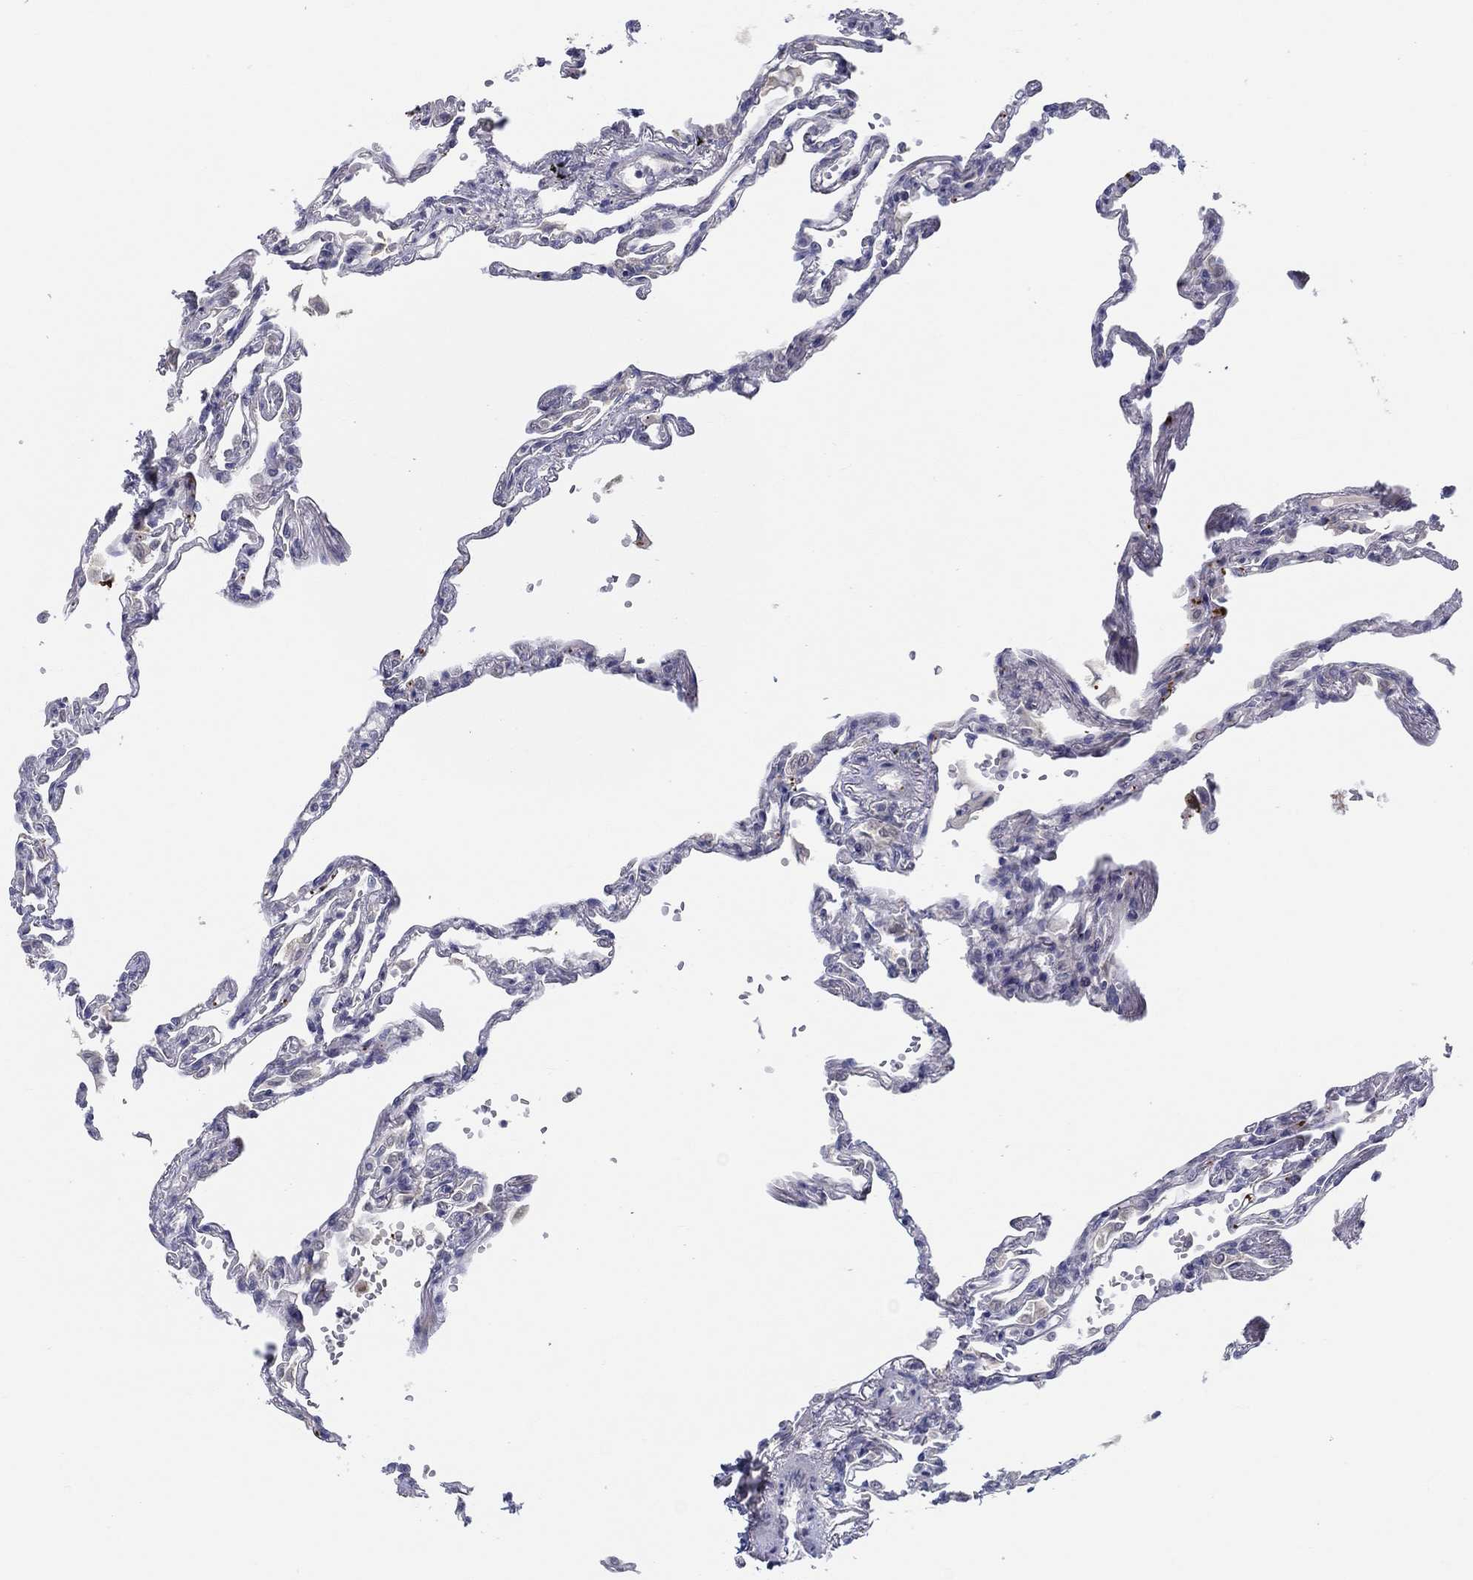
{"staining": {"intensity": "negative", "quantity": "none", "location": "none"}, "tissue": "lung", "cell_type": "Alveolar cells", "image_type": "normal", "snomed": [{"axis": "morphology", "description": "Normal tissue, NOS"}, {"axis": "topography", "description": "Lung"}], "caption": "Micrograph shows no significant protein positivity in alveolar cells of unremarkable lung.", "gene": "ALOX12", "patient": {"sex": "male", "age": 78}}